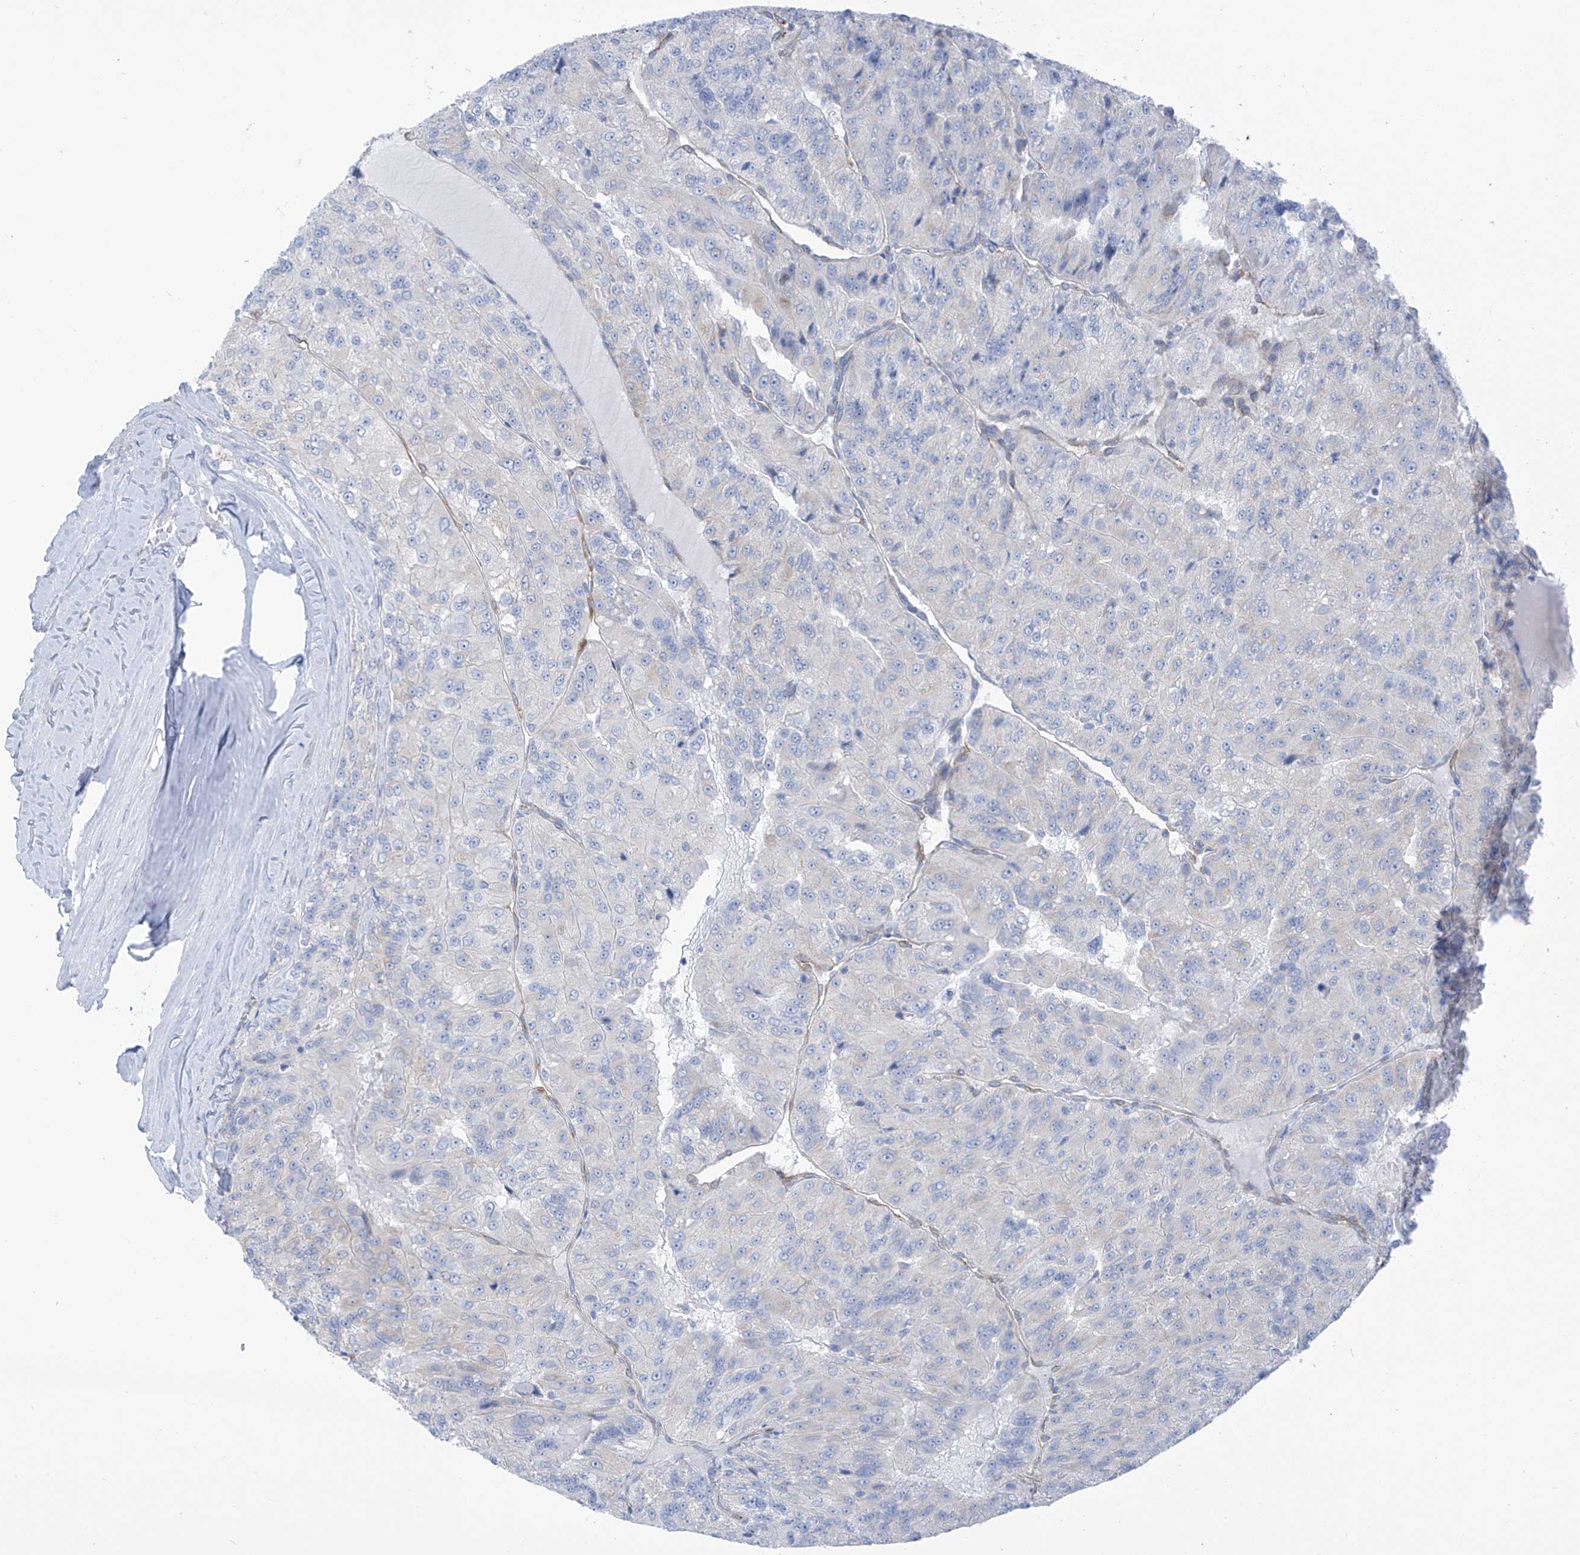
{"staining": {"intensity": "negative", "quantity": "none", "location": "none"}, "tissue": "renal cancer", "cell_type": "Tumor cells", "image_type": "cancer", "snomed": [{"axis": "morphology", "description": "Adenocarcinoma, NOS"}, {"axis": "topography", "description": "Kidney"}], "caption": "This is an IHC image of human renal cancer. There is no staining in tumor cells.", "gene": "RCN2", "patient": {"sex": "female", "age": 63}}